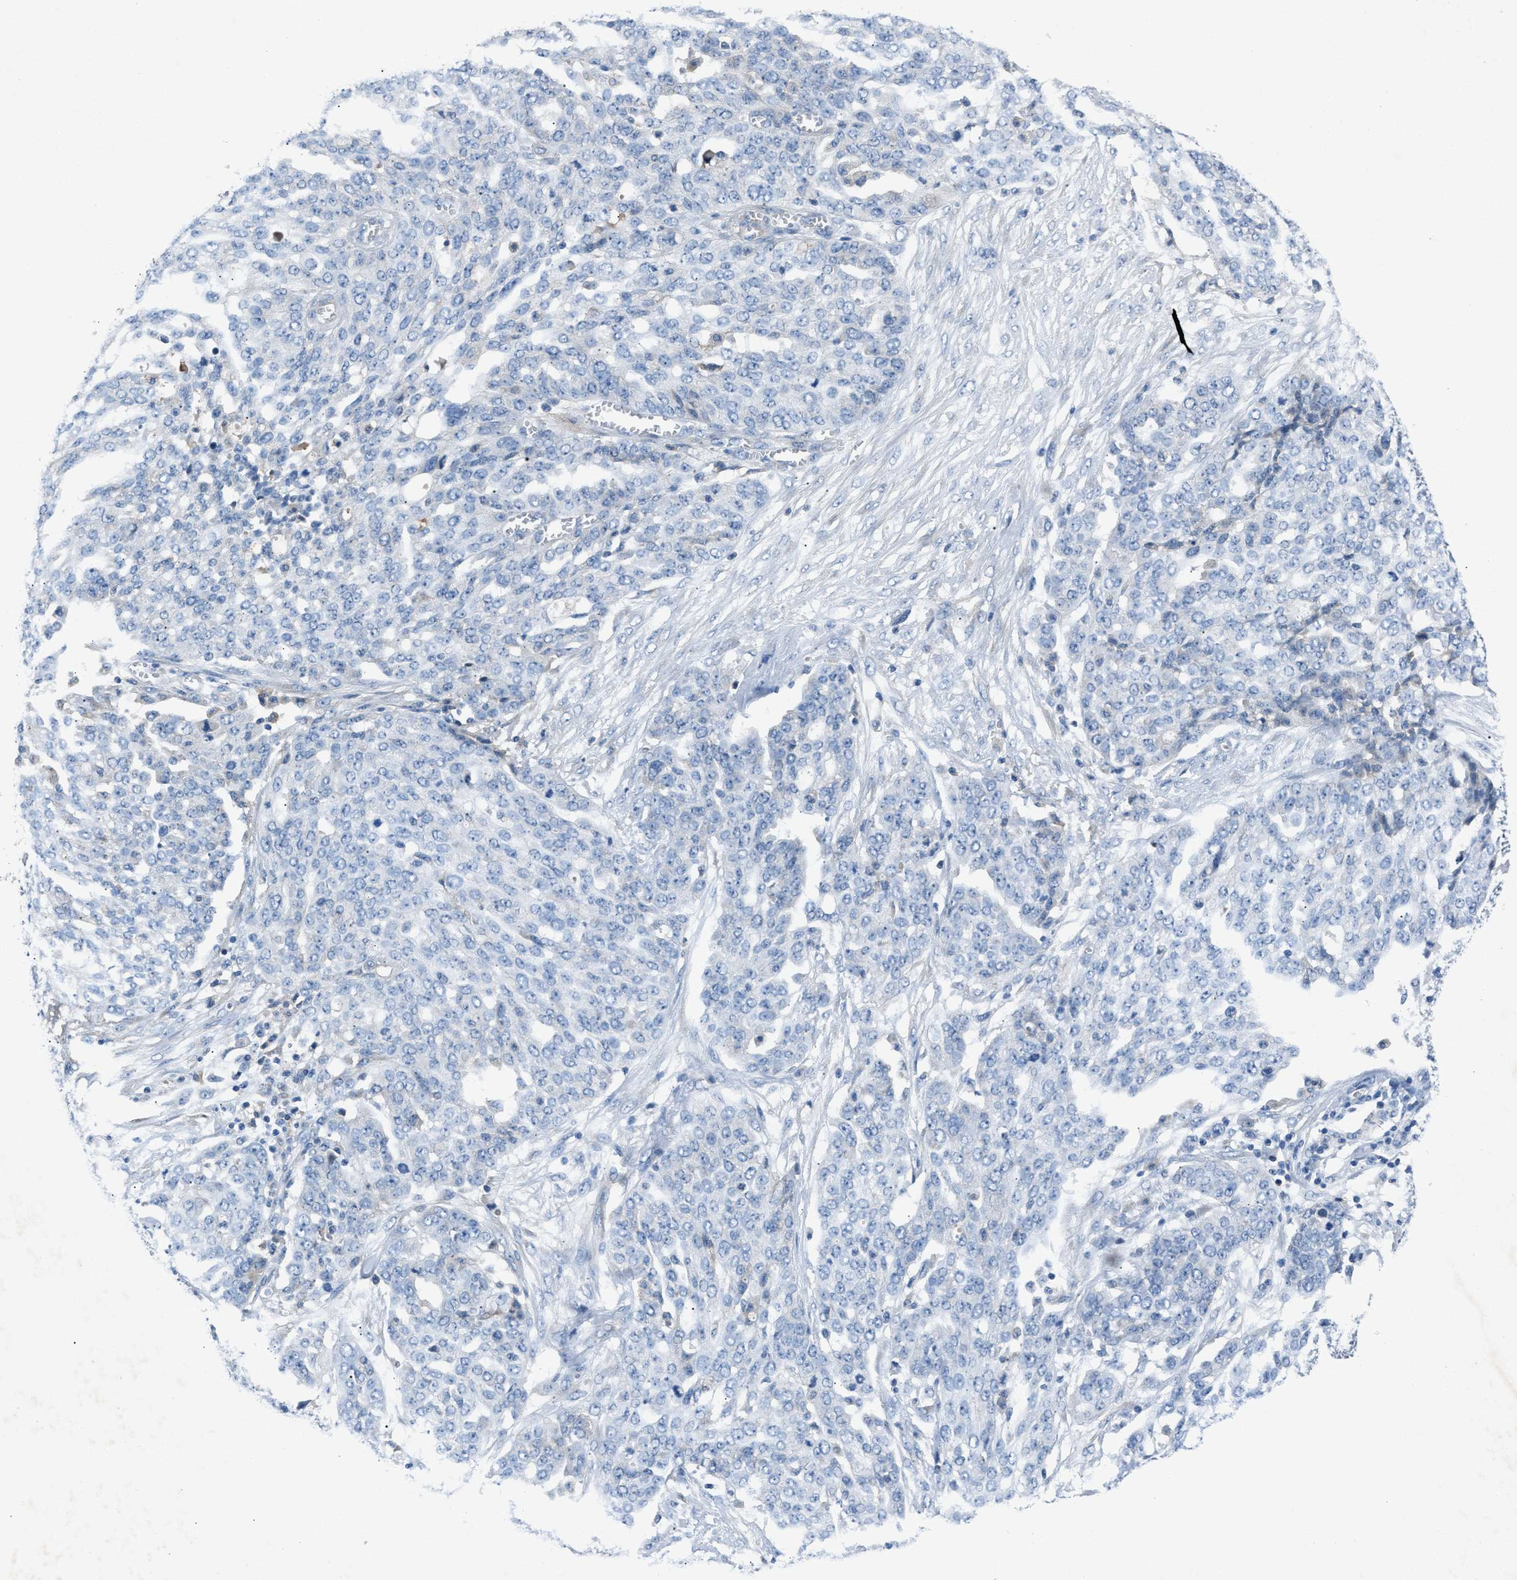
{"staining": {"intensity": "negative", "quantity": "none", "location": "none"}, "tissue": "ovarian cancer", "cell_type": "Tumor cells", "image_type": "cancer", "snomed": [{"axis": "morphology", "description": "Cystadenocarcinoma, serous, NOS"}, {"axis": "topography", "description": "Soft tissue"}, {"axis": "topography", "description": "Ovary"}], "caption": "Immunohistochemical staining of human ovarian serous cystadenocarcinoma demonstrates no significant staining in tumor cells.", "gene": "DNAAF5", "patient": {"sex": "female", "age": 57}}